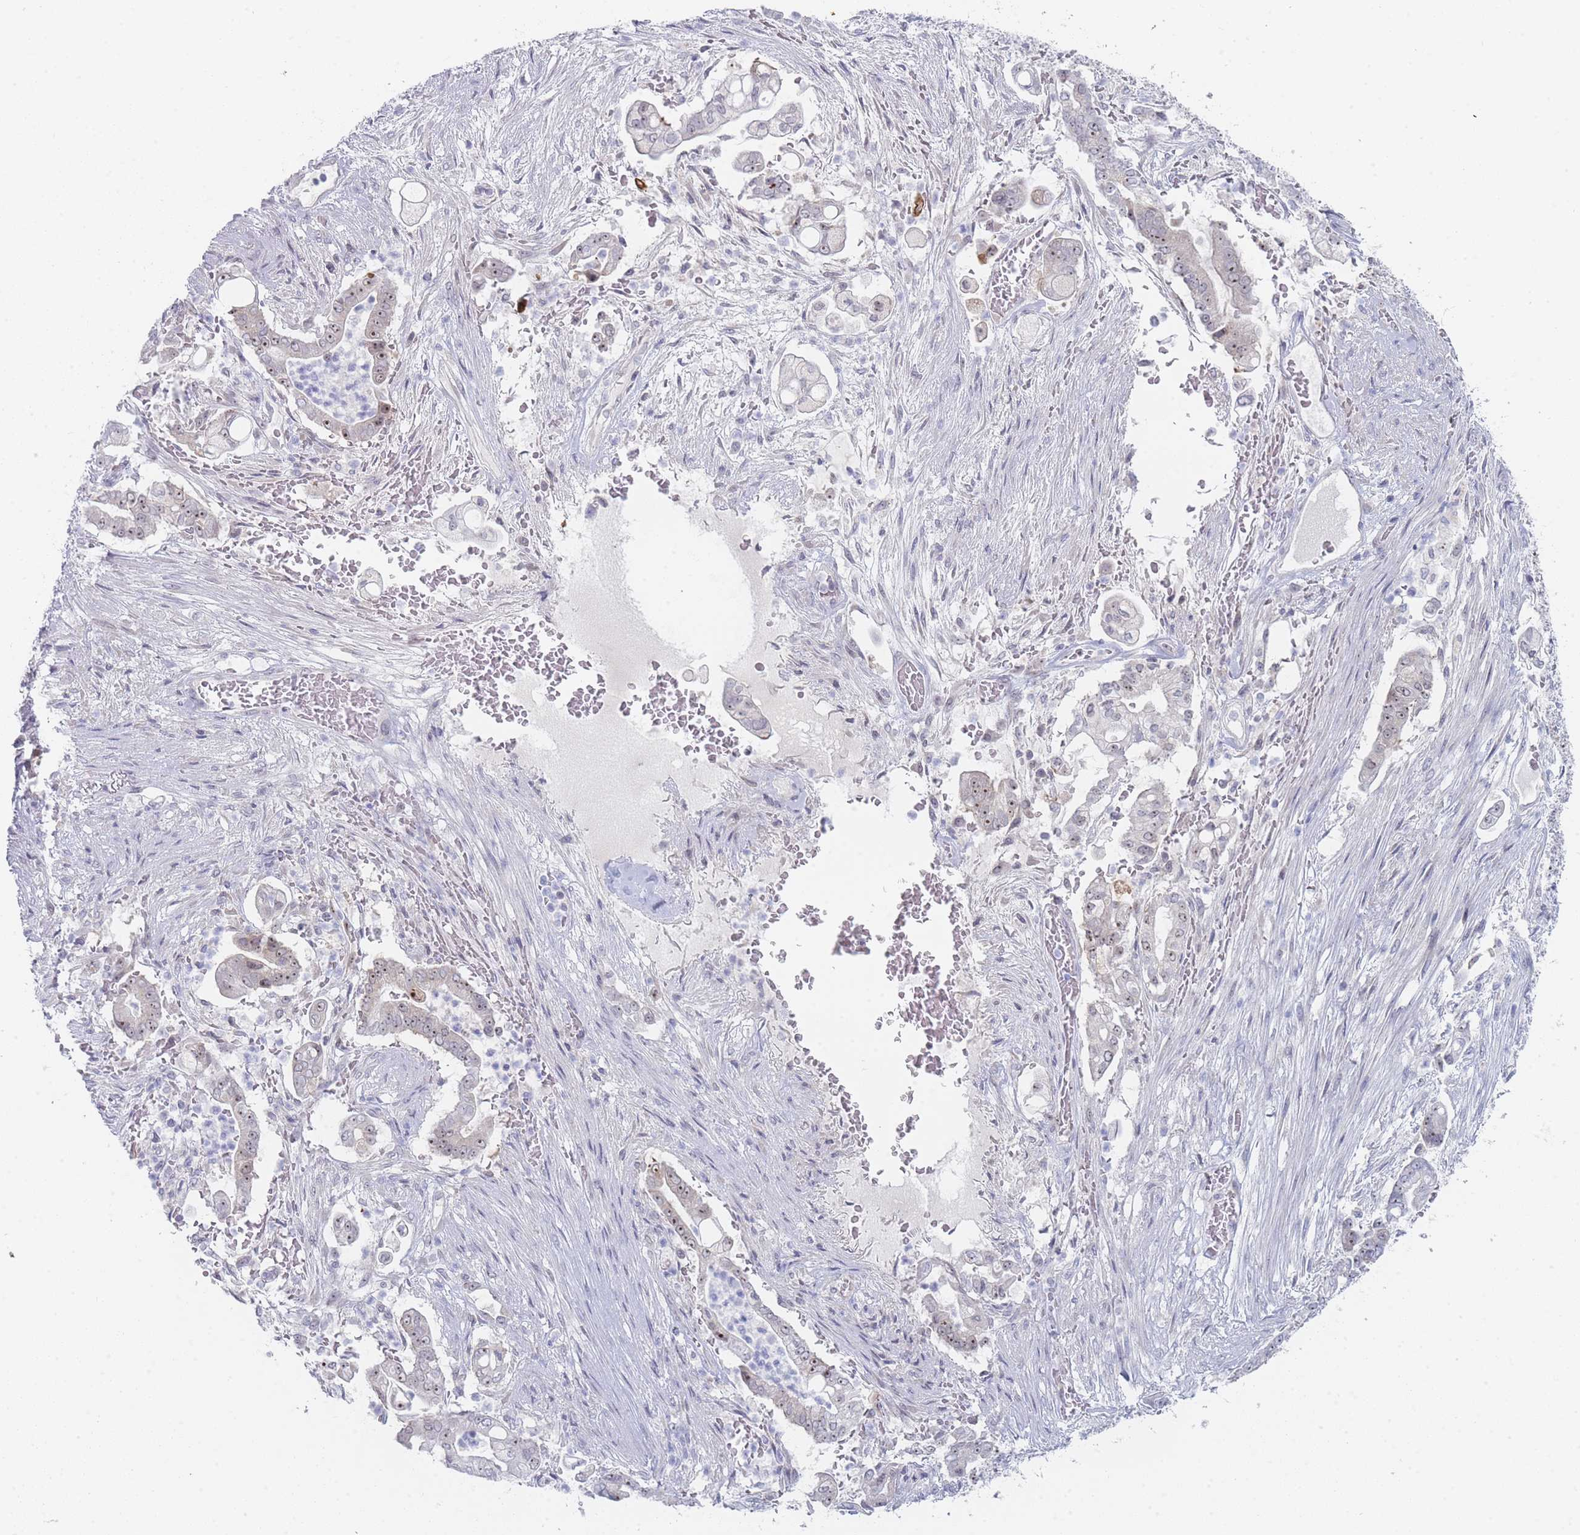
{"staining": {"intensity": "weak", "quantity": "<25%", "location": "nuclear"}, "tissue": "pancreatic cancer", "cell_type": "Tumor cells", "image_type": "cancer", "snomed": [{"axis": "morphology", "description": "Adenocarcinoma, NOS"}, {"axis": "topography", "description": "Pancreas"}], "caption": "A high-resolution image shows immunohistochemistry (IHC) staining of pancreatic cancer (adenocarcinoma), which exhibits no significant expression in tumor cells.", "gene": "RNF8", "patient": {"sex": "female", "age": 69}}